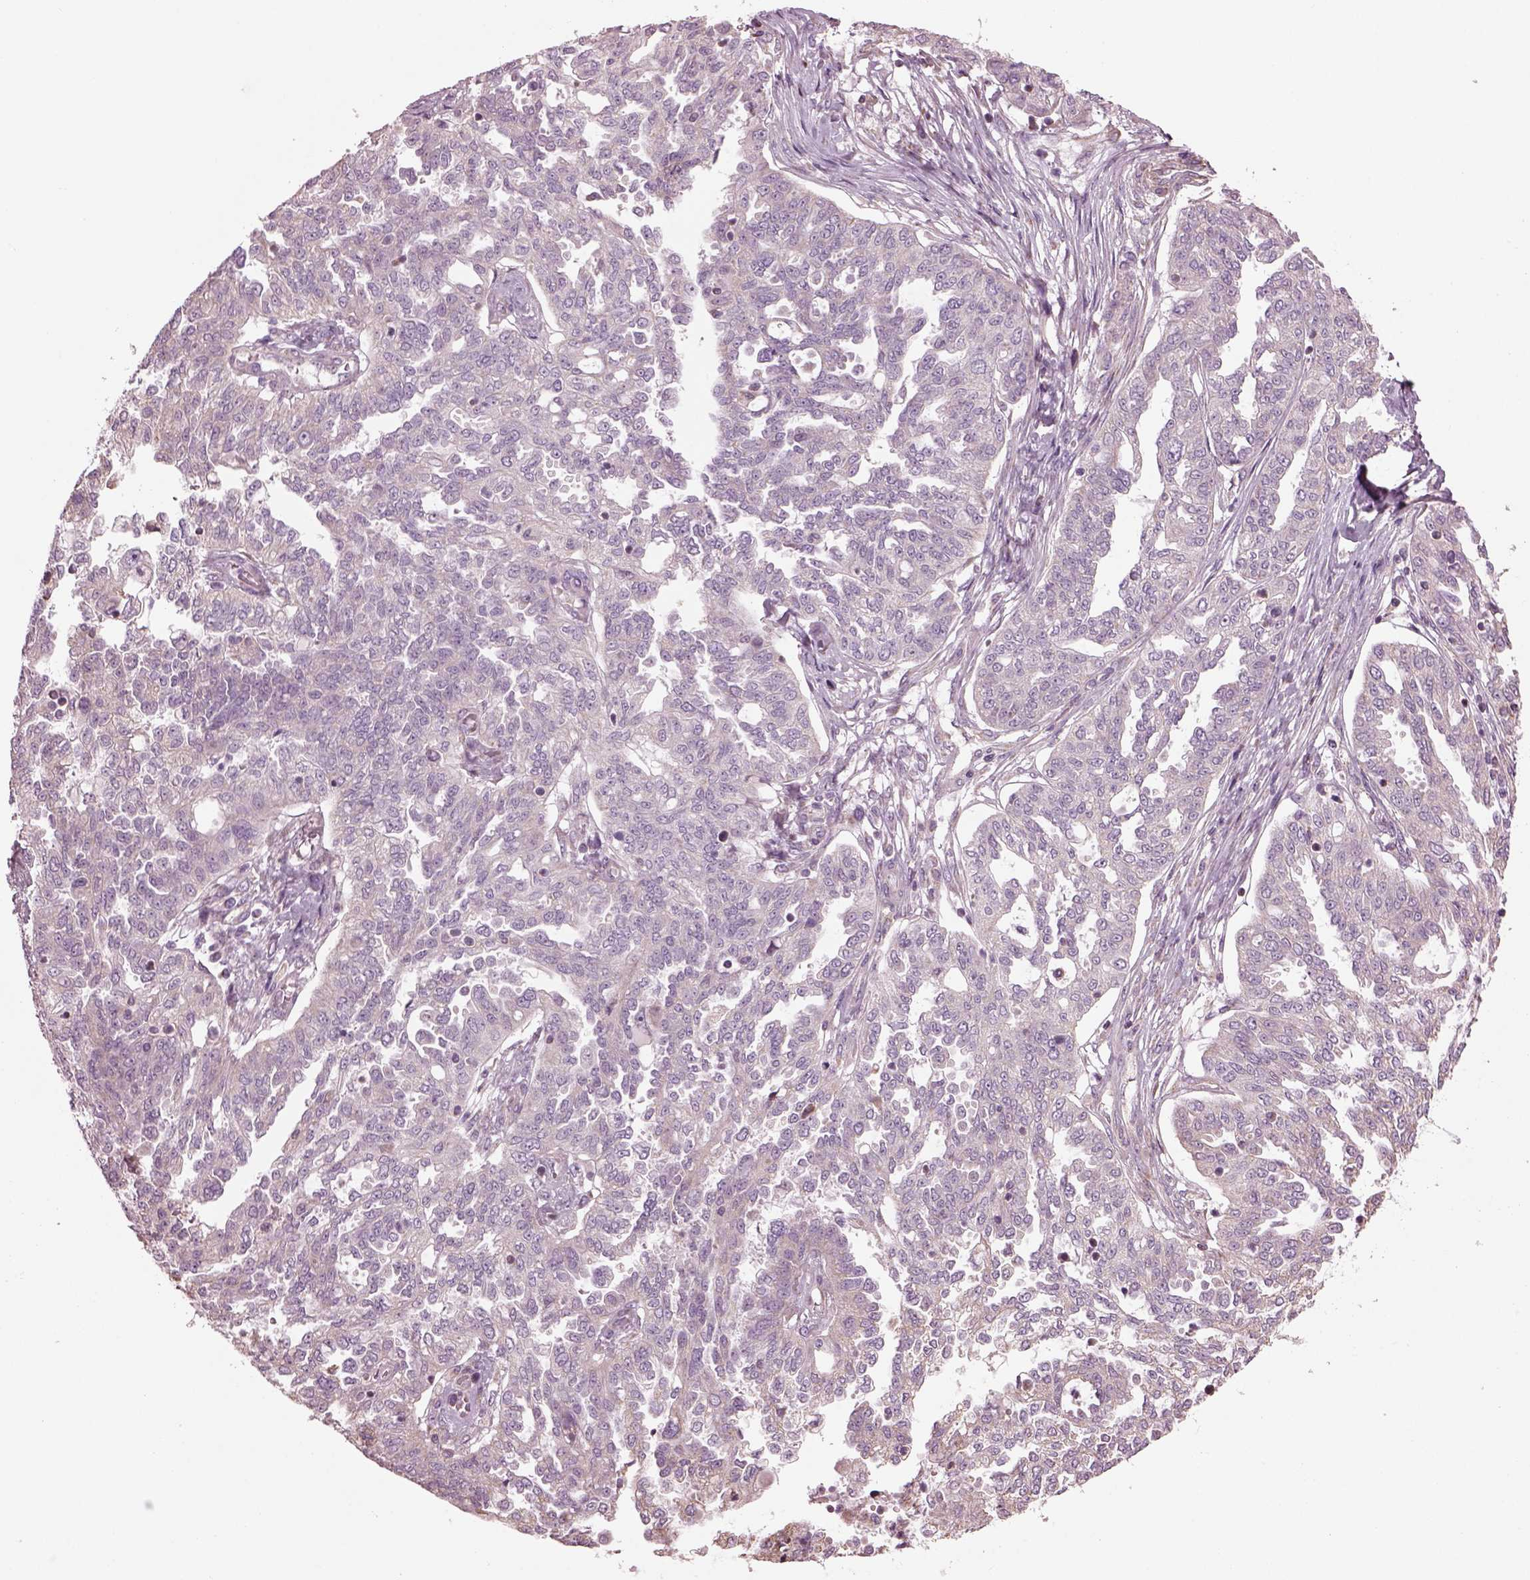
{"staining": {"intensity": "negative", "quantity": "none", "location": "none"}, "tissue": "ovarian cancer", "cell_type": "Tumor cells", "image_type": "cancer", "snomed": [{"axis": "morphology", "description": "Cystadenocarcinoma, serous, NOS"}, {"axis": "topography", "description": "Ovary"}], "caption": "DAB (3,3'-diaminobenzidine) immunohistochemical staining of ovarian serous cystadenocarcinoma reveals no significant expression in tumor cells.", "gene": "SPATA7", "patient": {"sex": "female", "age": 67}}